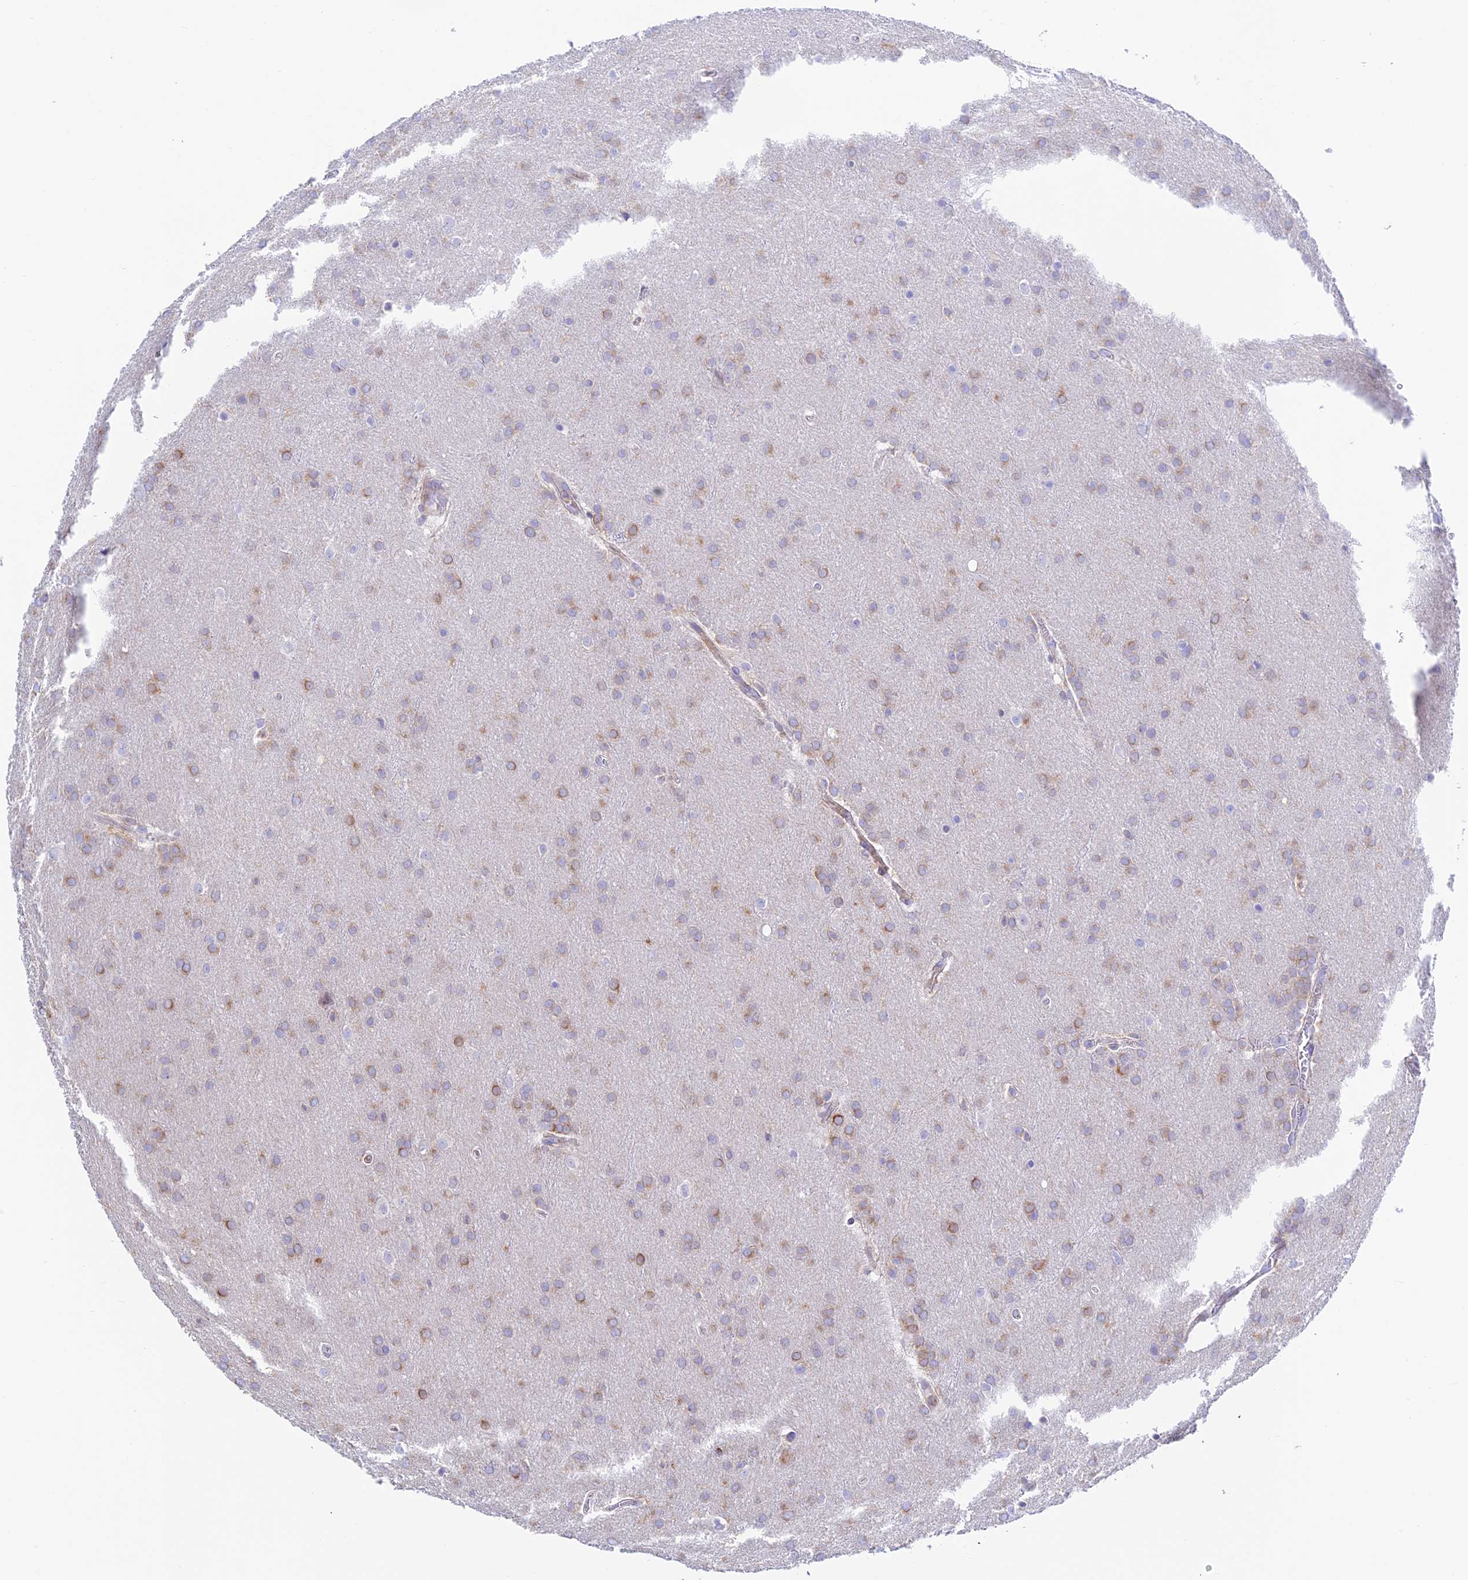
{"staining": {"intensity": "weak", "quantity": ">75%", "location": "cytoplasmic/membranous"}, "tissue": "glioma", "cell_type": "Tumor cells", "image_type": "cancer", "snomed": [{"axis": "morphology", "description": "Glioma, malignant, Low grade"}, {"axis": "topography", "description": "Brain"}], "caption": "Protein expression analysis of human malignant glioma (low-grade) reveals weak cytoplasmic/membranous positivity in about >75% of tumor cells.", "gene": "PRIM1", "patient": {"sex": "female", "age": 32}}